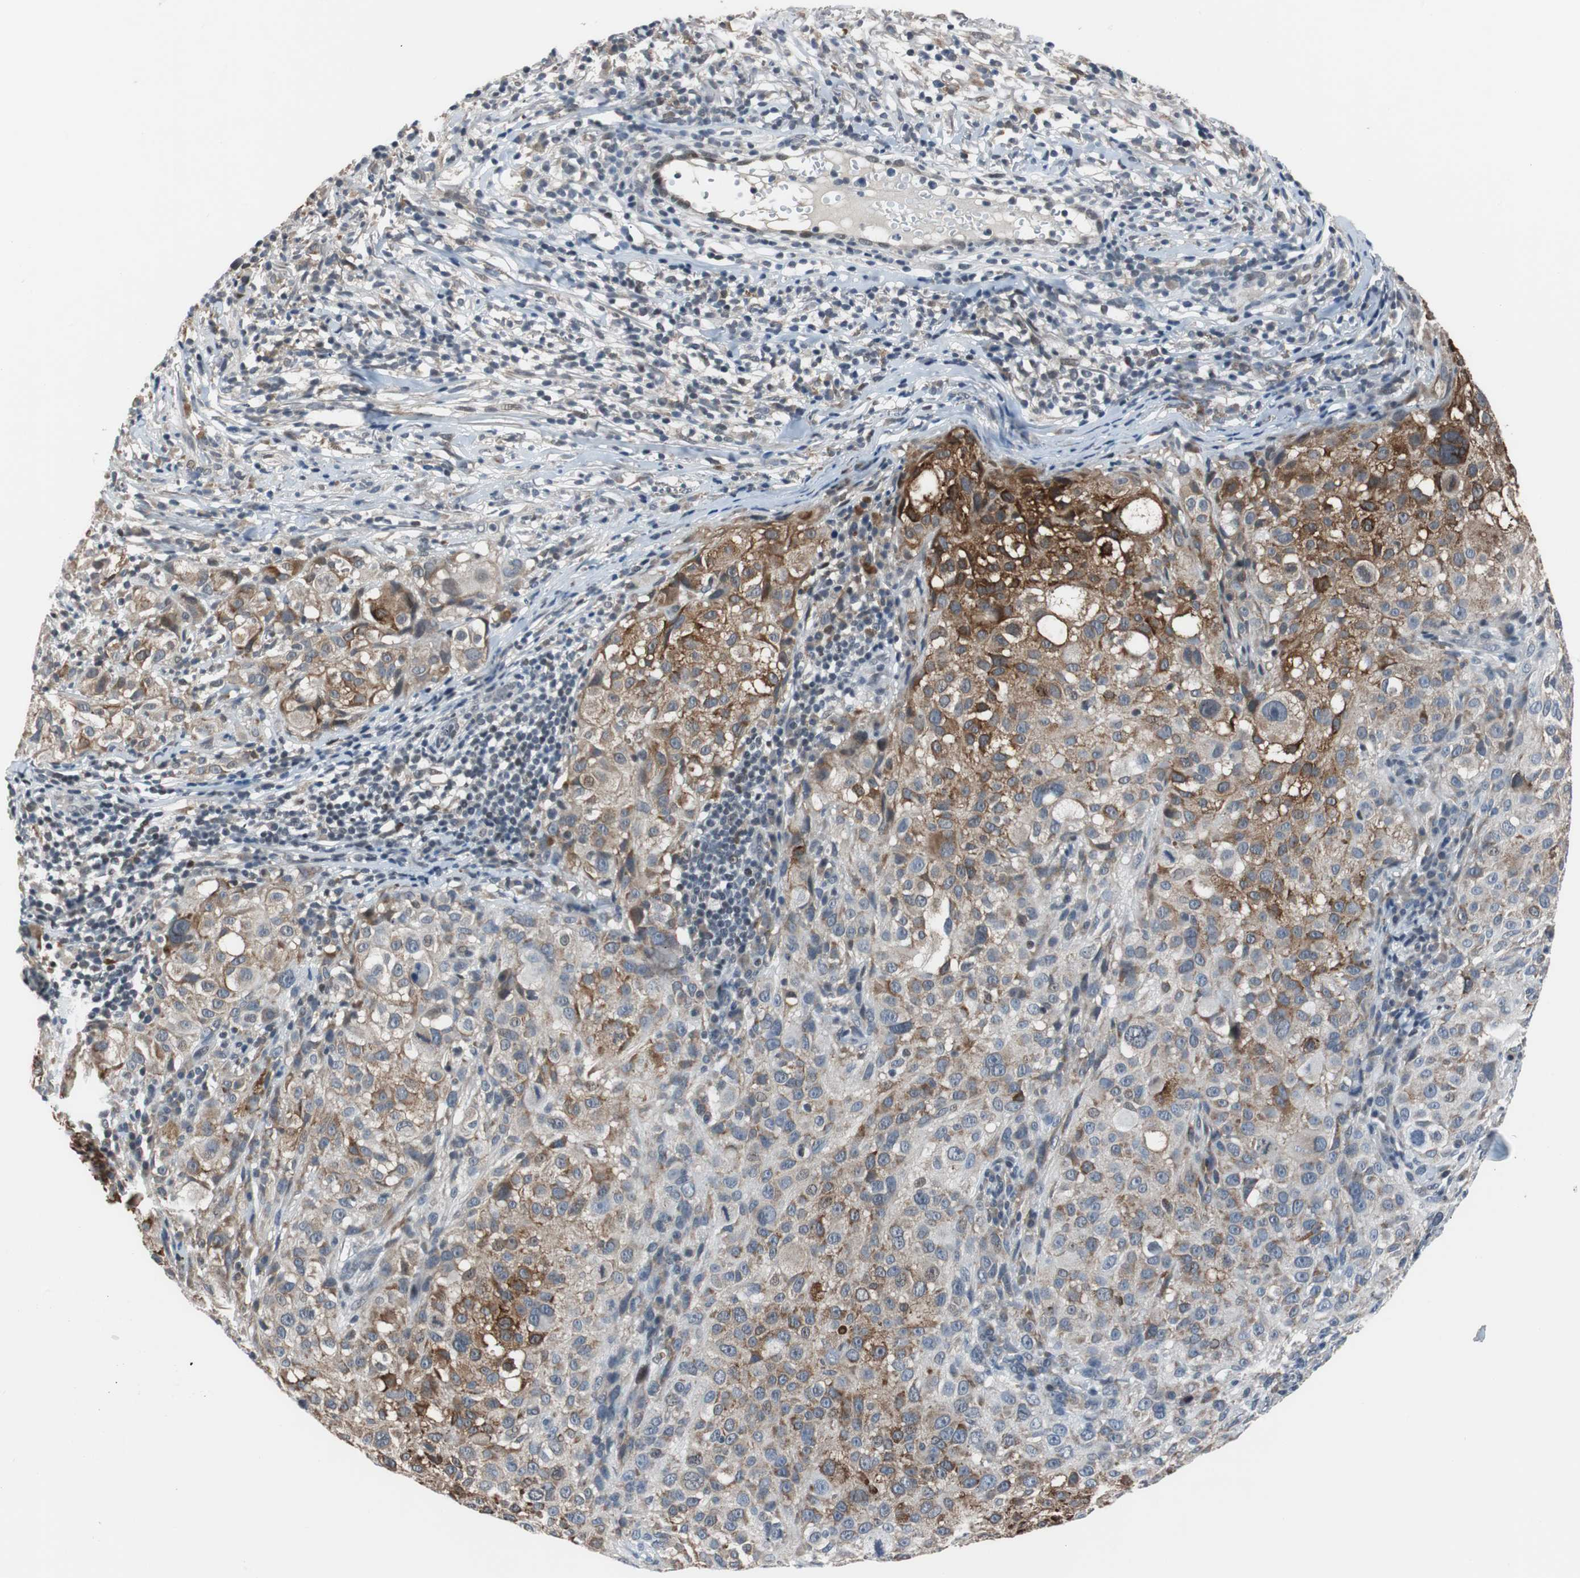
{"staining": {"intensity": "moderate", "quantity": "25%-75%", "location": "cytoplasmic/membranous"}, "tissue": "melanoma", "cell_type": "Tumor cells", "image_type": "cancer", "snomed": [{"axis": "morphology", "description": "Necrosis, NOS"}, {"axis": "morphology", "description": "Malignant melanoma, NOS"}, {"axis": "topography", "description": "Skin"}], "caption": "This histopathology image displays malignant melanoma stained with immunohistochemistry (IHC) to label a protein in brown. The cytoplasmic/membranous of tumor cells show moderate positivity for the protein. Nuclei are counter-stained blue.", "gene": "TP63", "patient": {"sex": "female", "age": 87}}